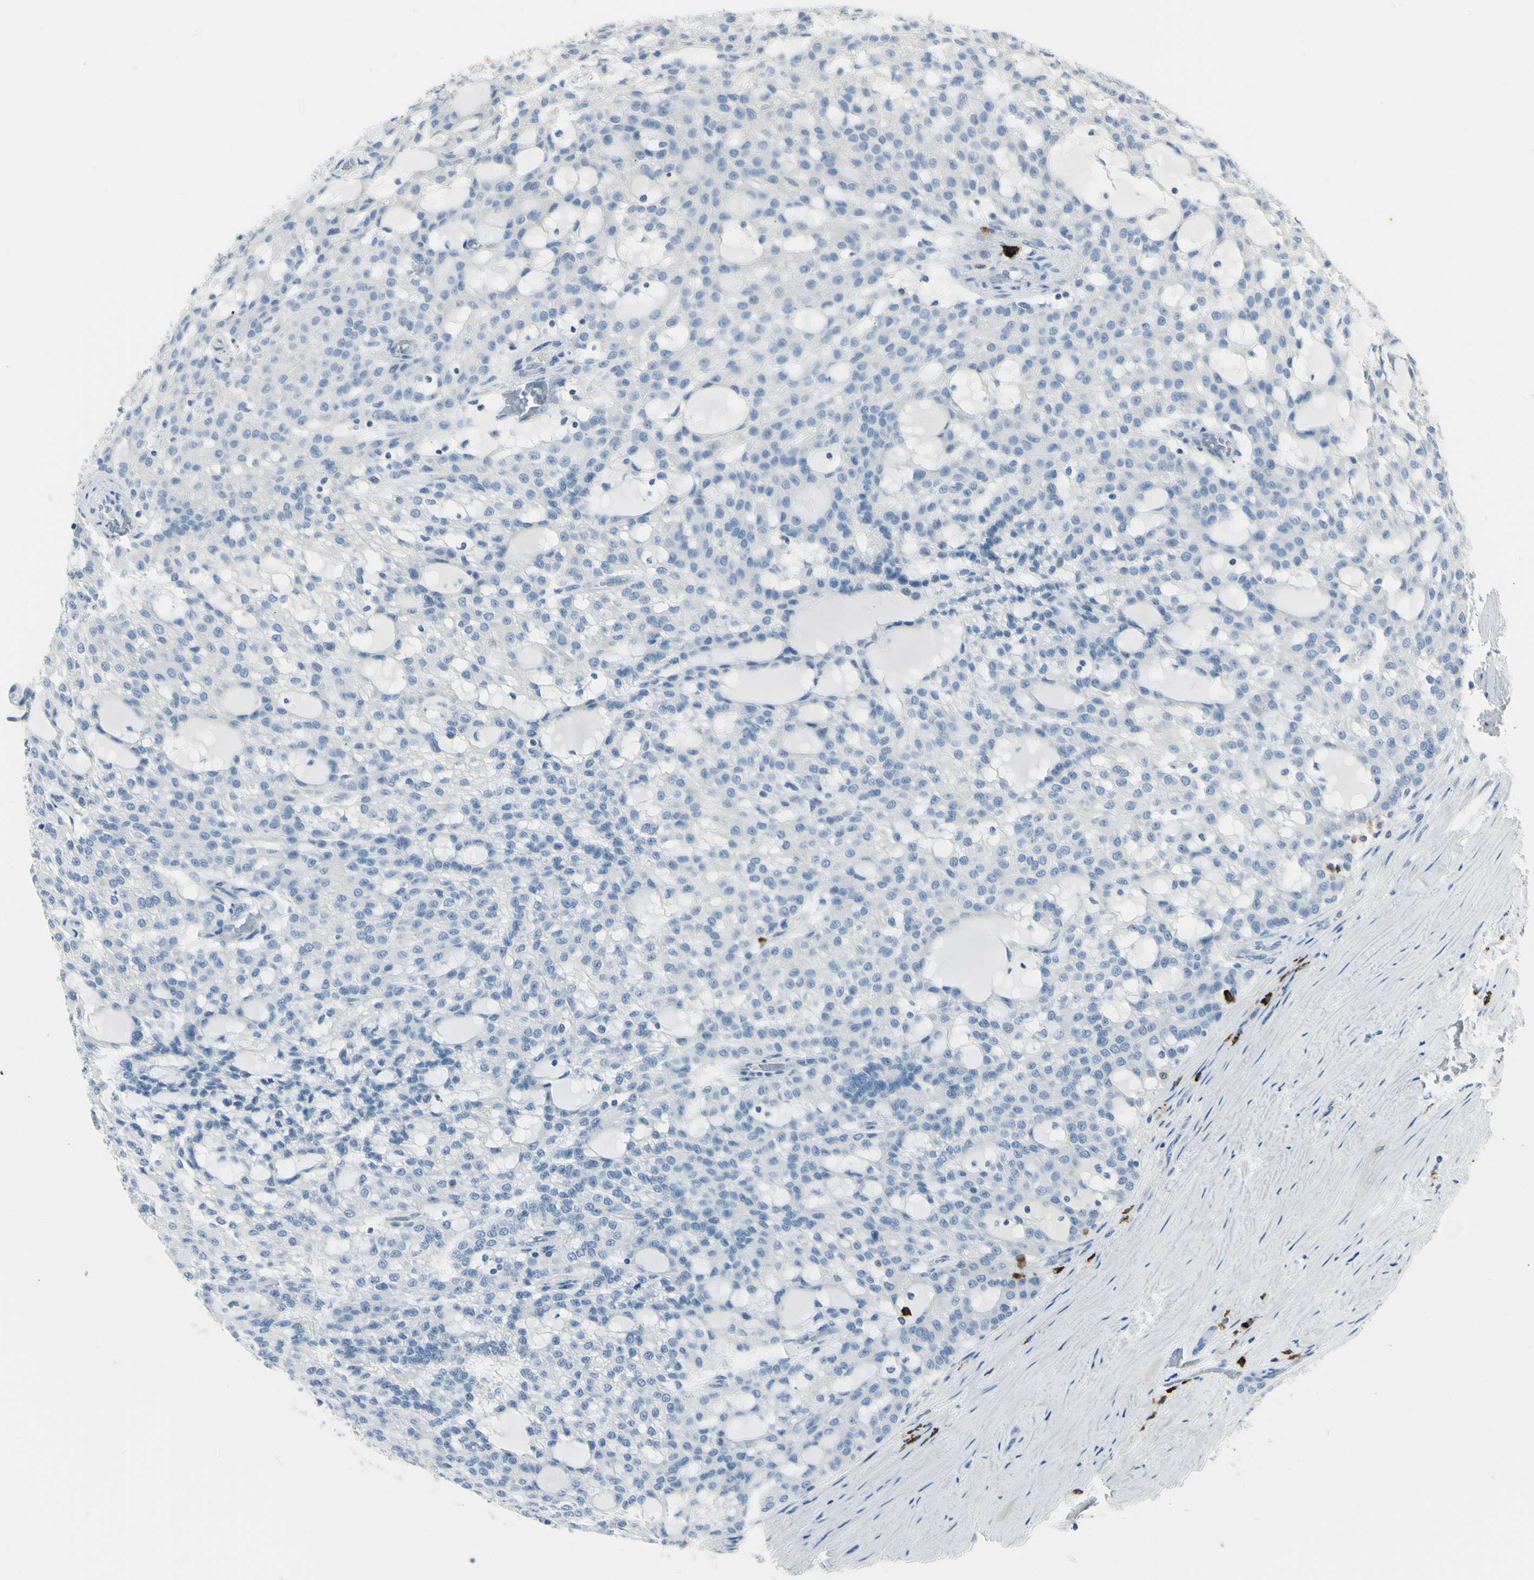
{"staining": {"intensity": "negative", "quantity": "none", "location": "none"}, "tissue": "renal cancer", "cell_type": "Tumor cells", "image_type": "cancer", "snomed": [{"axis": "morphology", "description": "Adenocarcinoma, NOS"}, {"axis": "topography", "description": "Kidney"}], "caption": "Immunohistochemistry (IHC) histopathology image of adenocarcinoma (renal) stained for a protein (brown), which shows no staining in tumor cells.", "gene": "DLG4", "patient": {"sex": "male", "age": 63}}